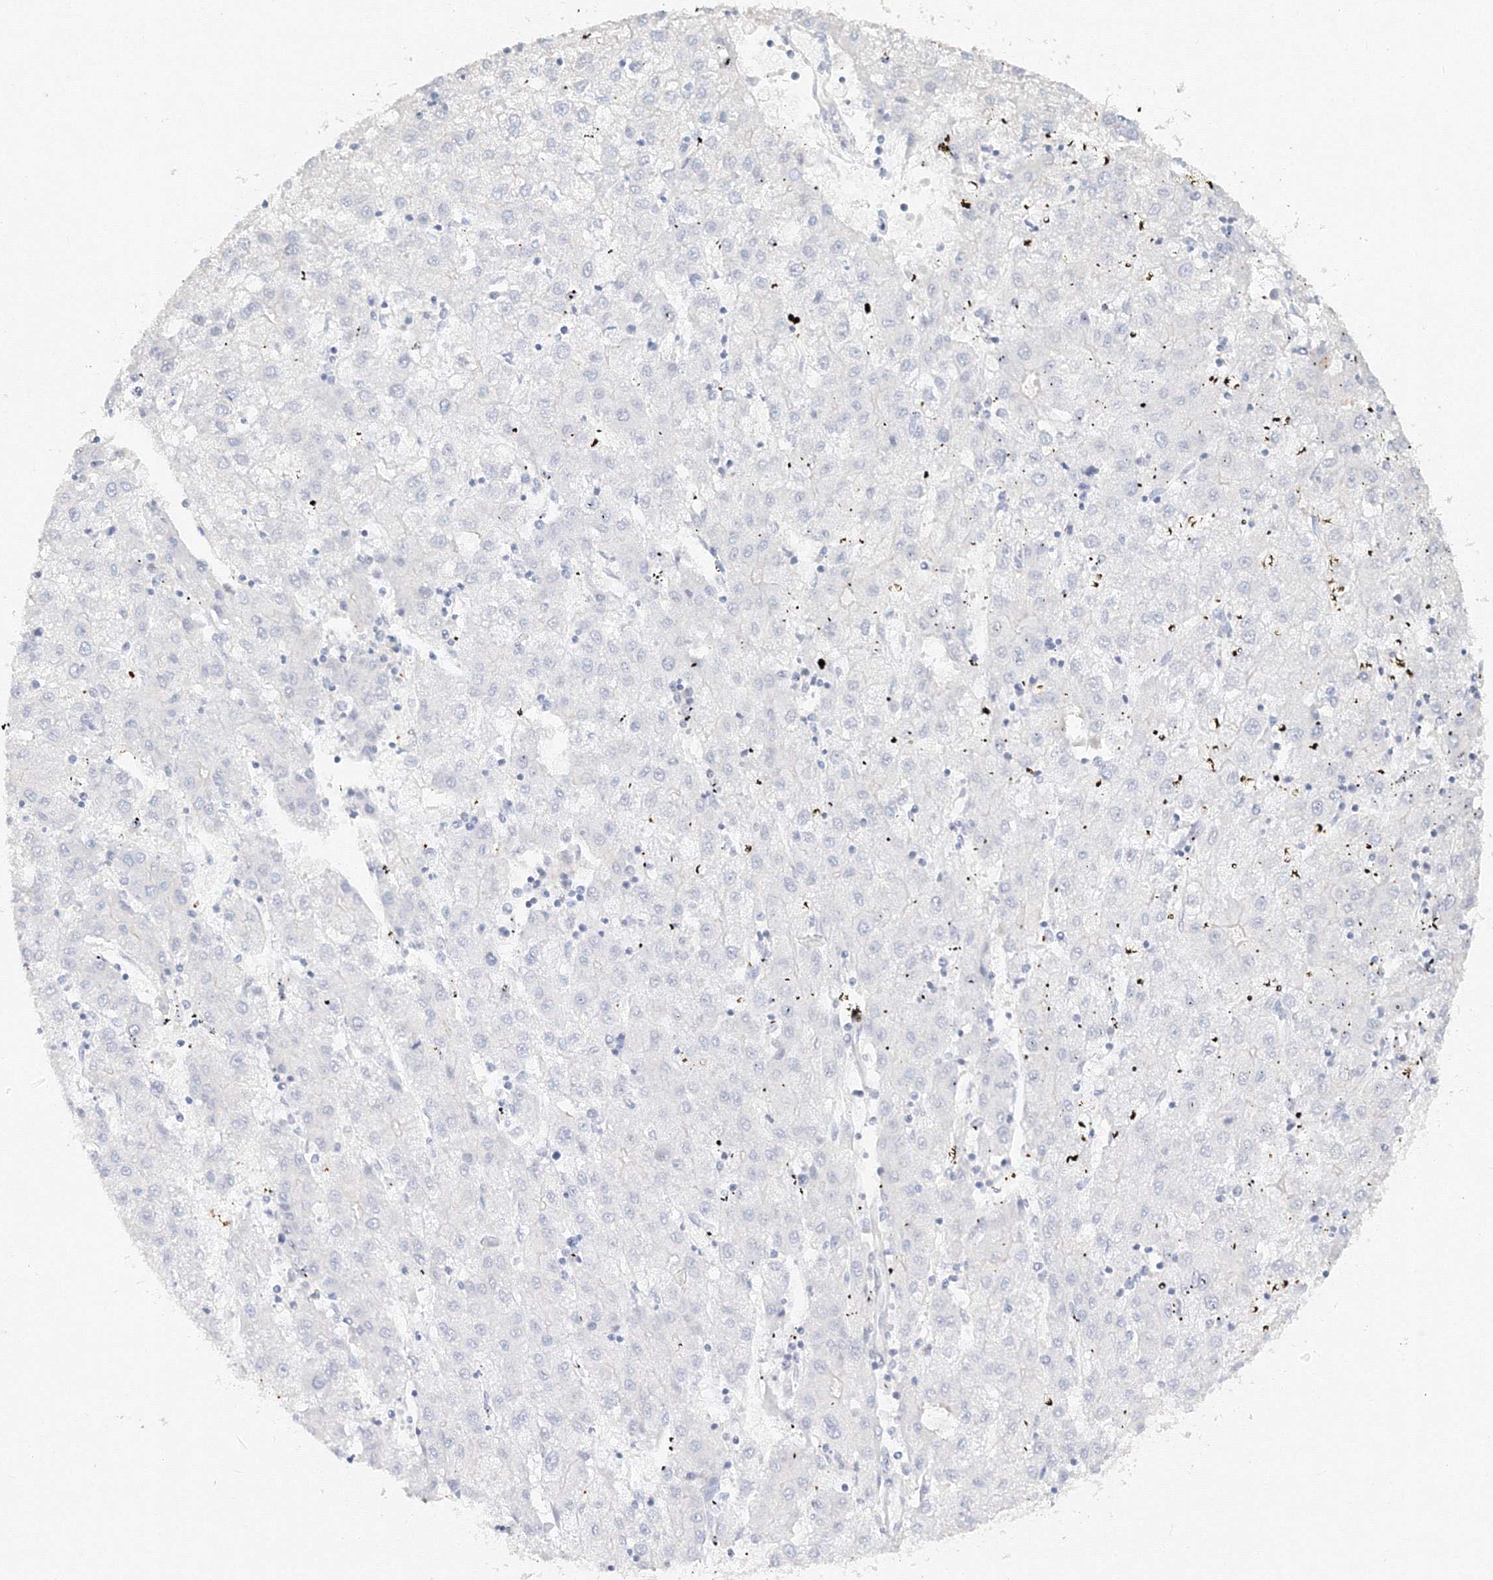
{"staining": {"intensity": "negative", "quantity": "none", "location": "none"}, "tissue": "liver cancer", "cell_type": "Tumor cells", "image_type": "cancer", "snomed": [{"axis": "morphology", "description": "Carcinoma, Hepatocellular, NOS"}, {"axis": "topography", "description": "Liver"}], "caption": "The immunohistochemistry histopathology image has no significant expression in tumor cells of liver cancer (hepatocellular carcinoma) tissue. (DAB IHC with hematoxylin counter stain).", "gene": "MMRN1", "patient": {"sex": "male", "age": 72}}